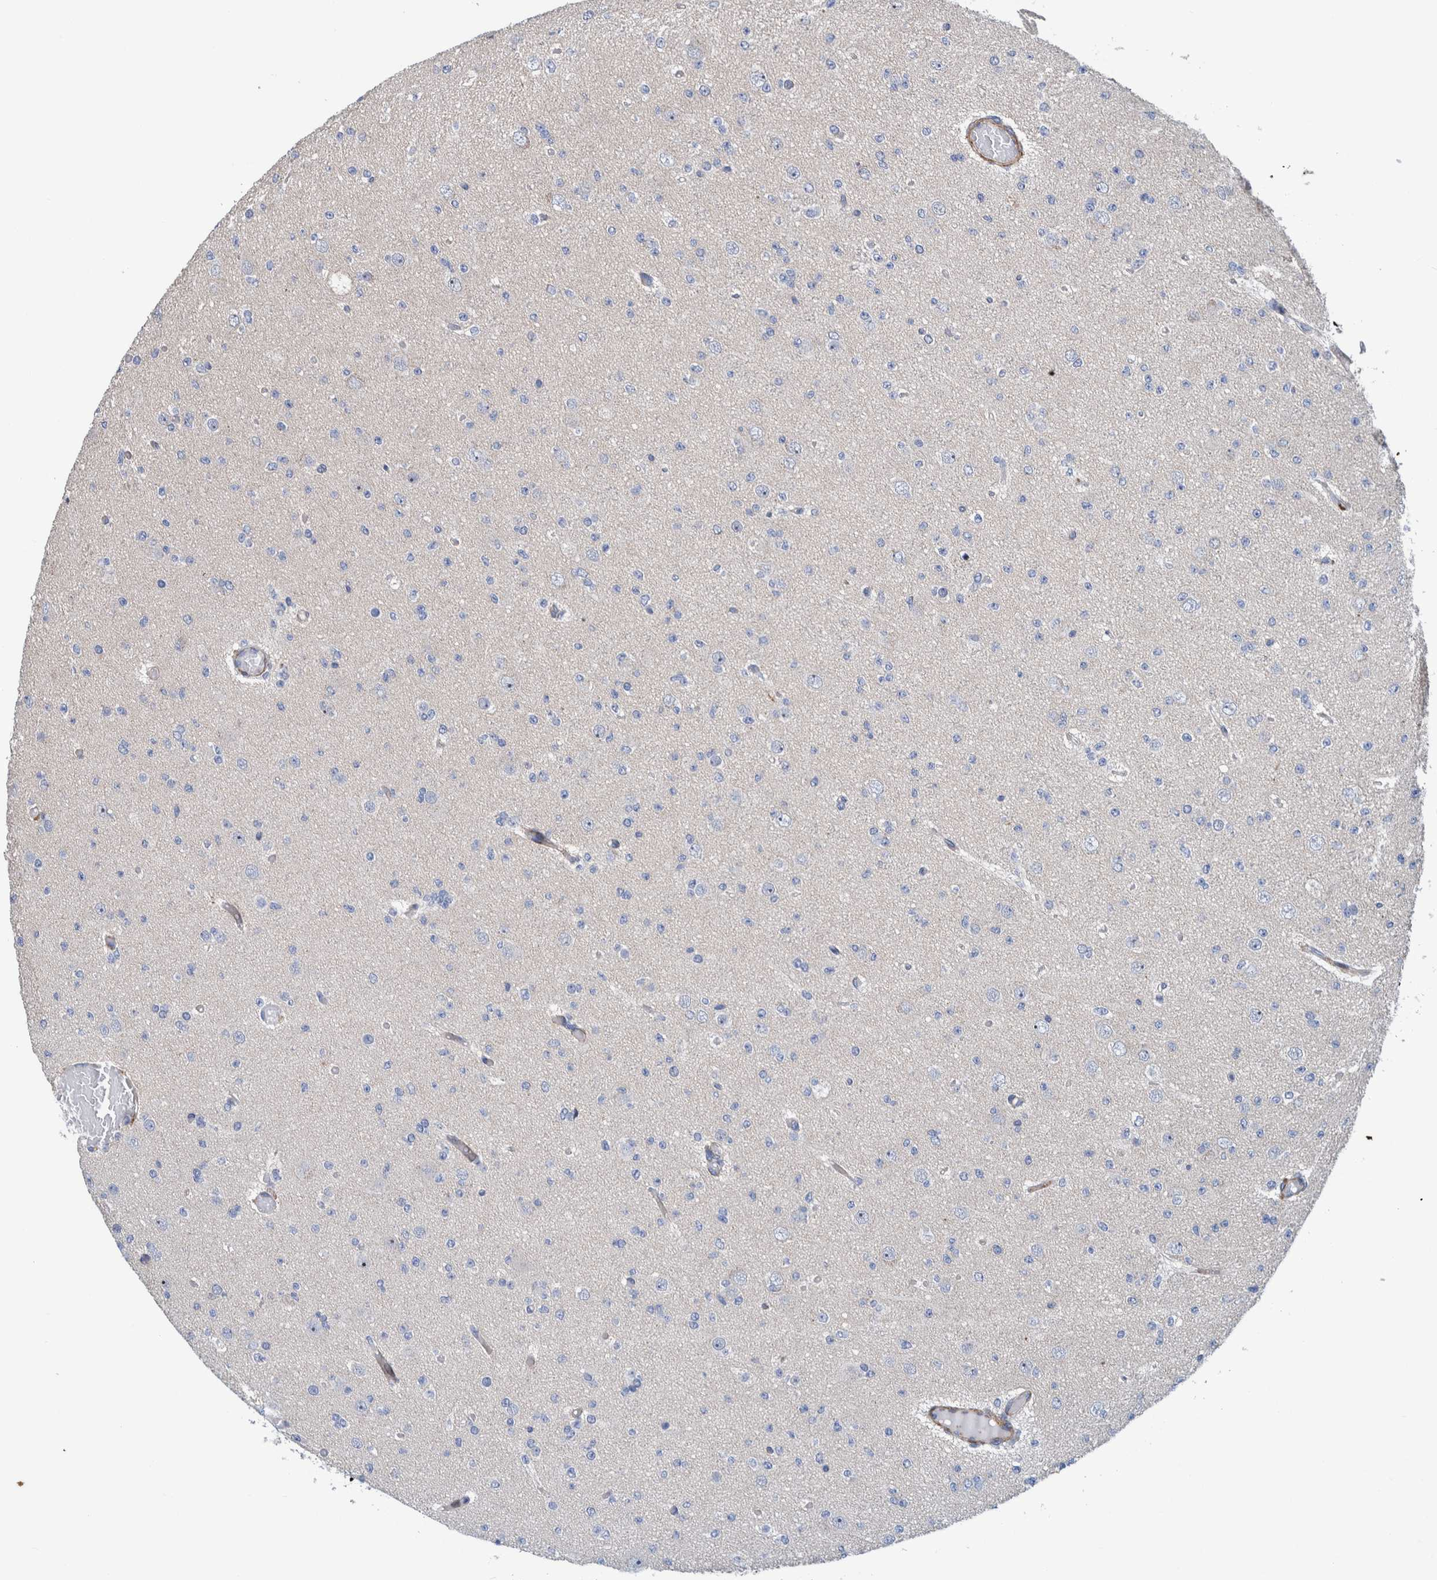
{"staining": {"intensity": "negative", "quantity": "none", "location": "none"}, "tissue": "glioma", "cell_type": "Tumor cells", "image_type": "cancer", "snomed": [{"axis": "morphology", "description": "Glioma, malignant, Low grade"}, {"axis": "topography", "description": "Brain"}], "caption": "Immunohistochemical staining of malignant low-grade glioma demonstrates no significant expression in tumor cells.", "gene": "MKS1", "patient": {"sex": "female", "age": 22}}